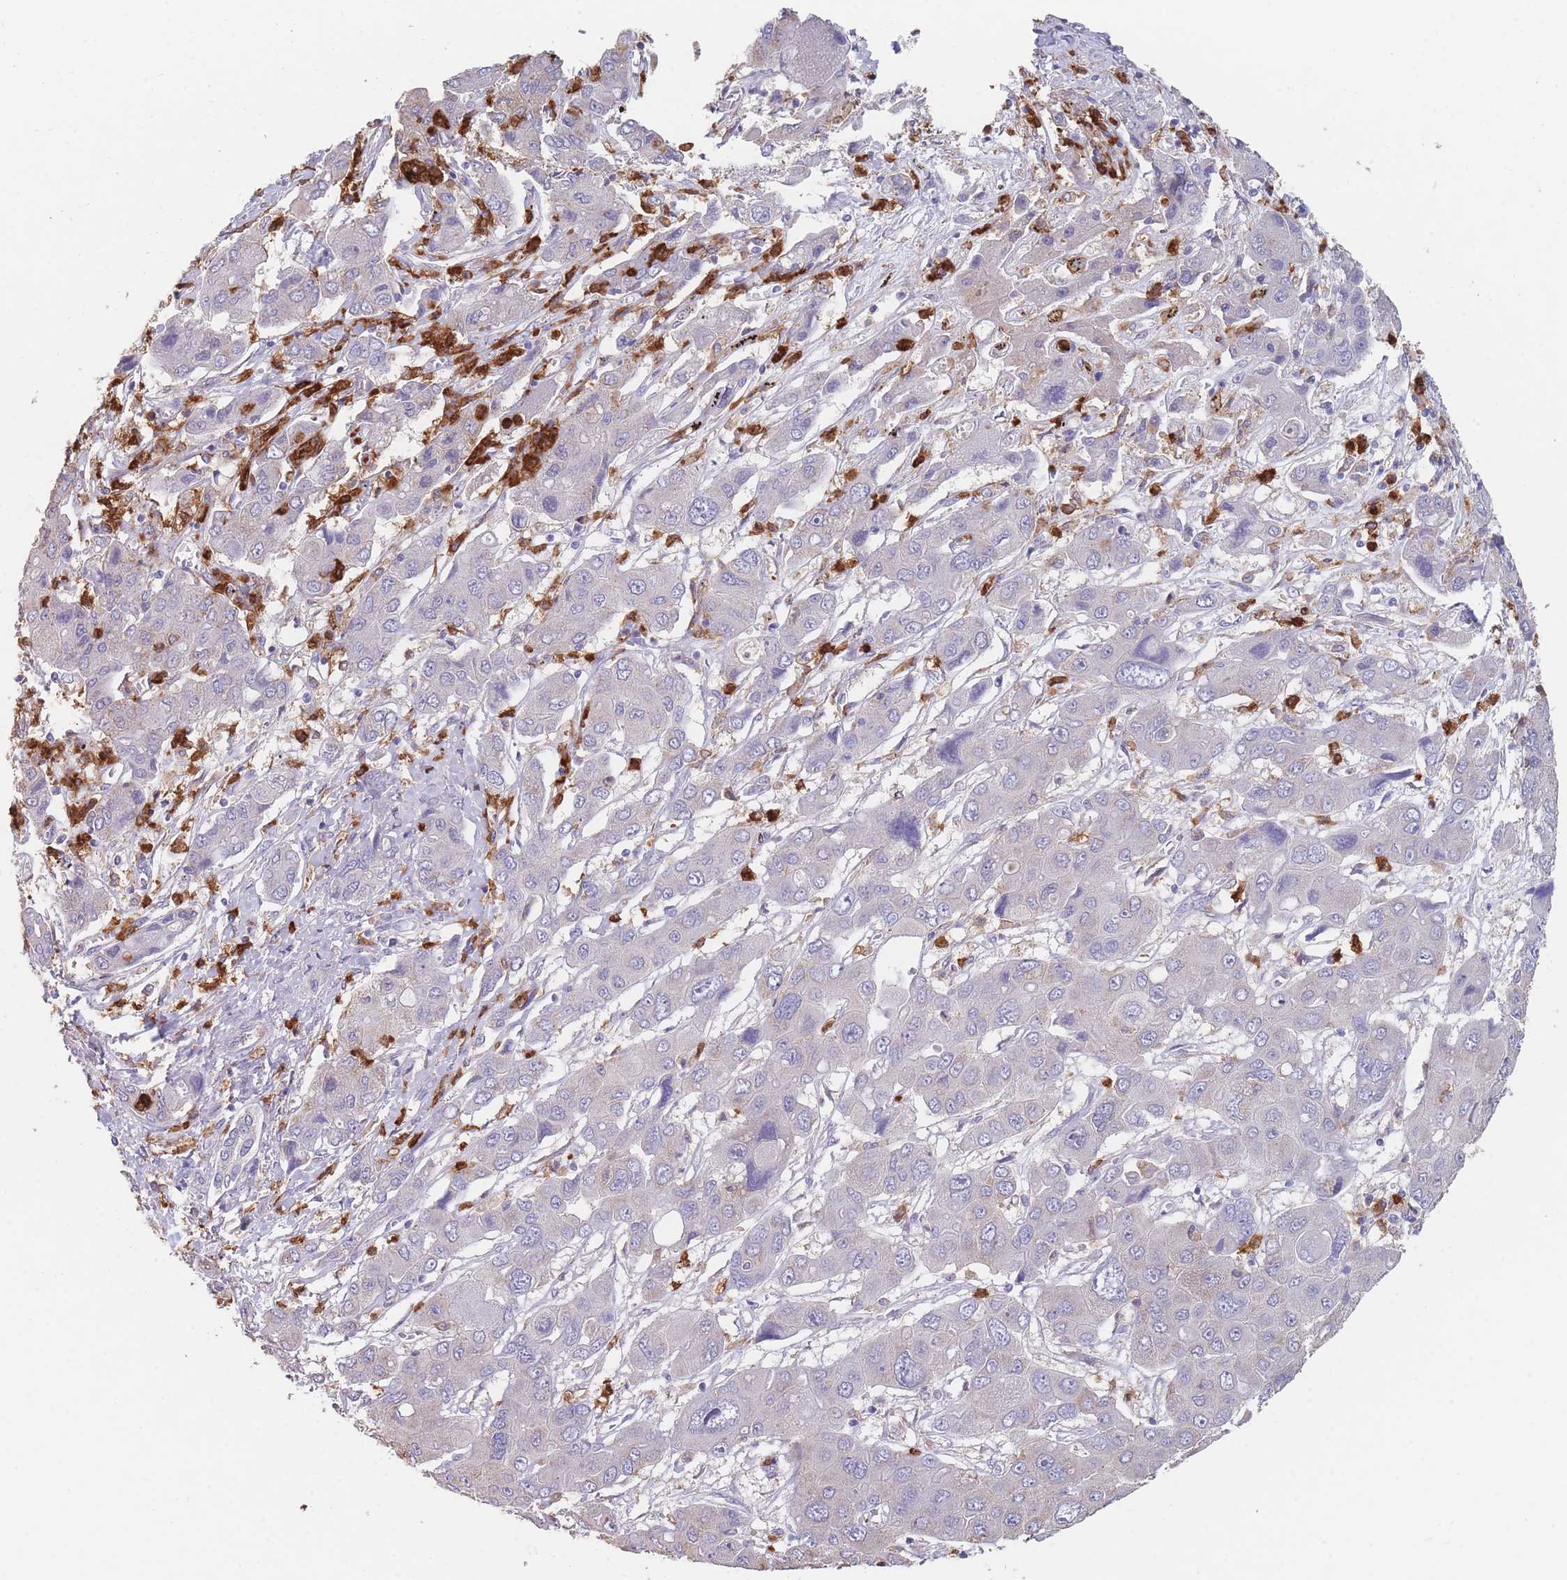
{"staining": {"intensity": "negative", "quantity": "none", "location": "none"}, "tissue": "liver cancer", "cell_type": "Tumor cells", "image_type": "cancer", "snomed": [{"axis": "morphology", "description": "Cholangiocarcinoma"}, {"axis": "topography", "description": "Liver"}], "caption": "Liver cancer (cholangiocarcinoma) was stained to show a protein in brown. There is no significant staining in tumor cells.", "gene": "CLEC12A", "patient": {"sex": "male", "age": 67}}